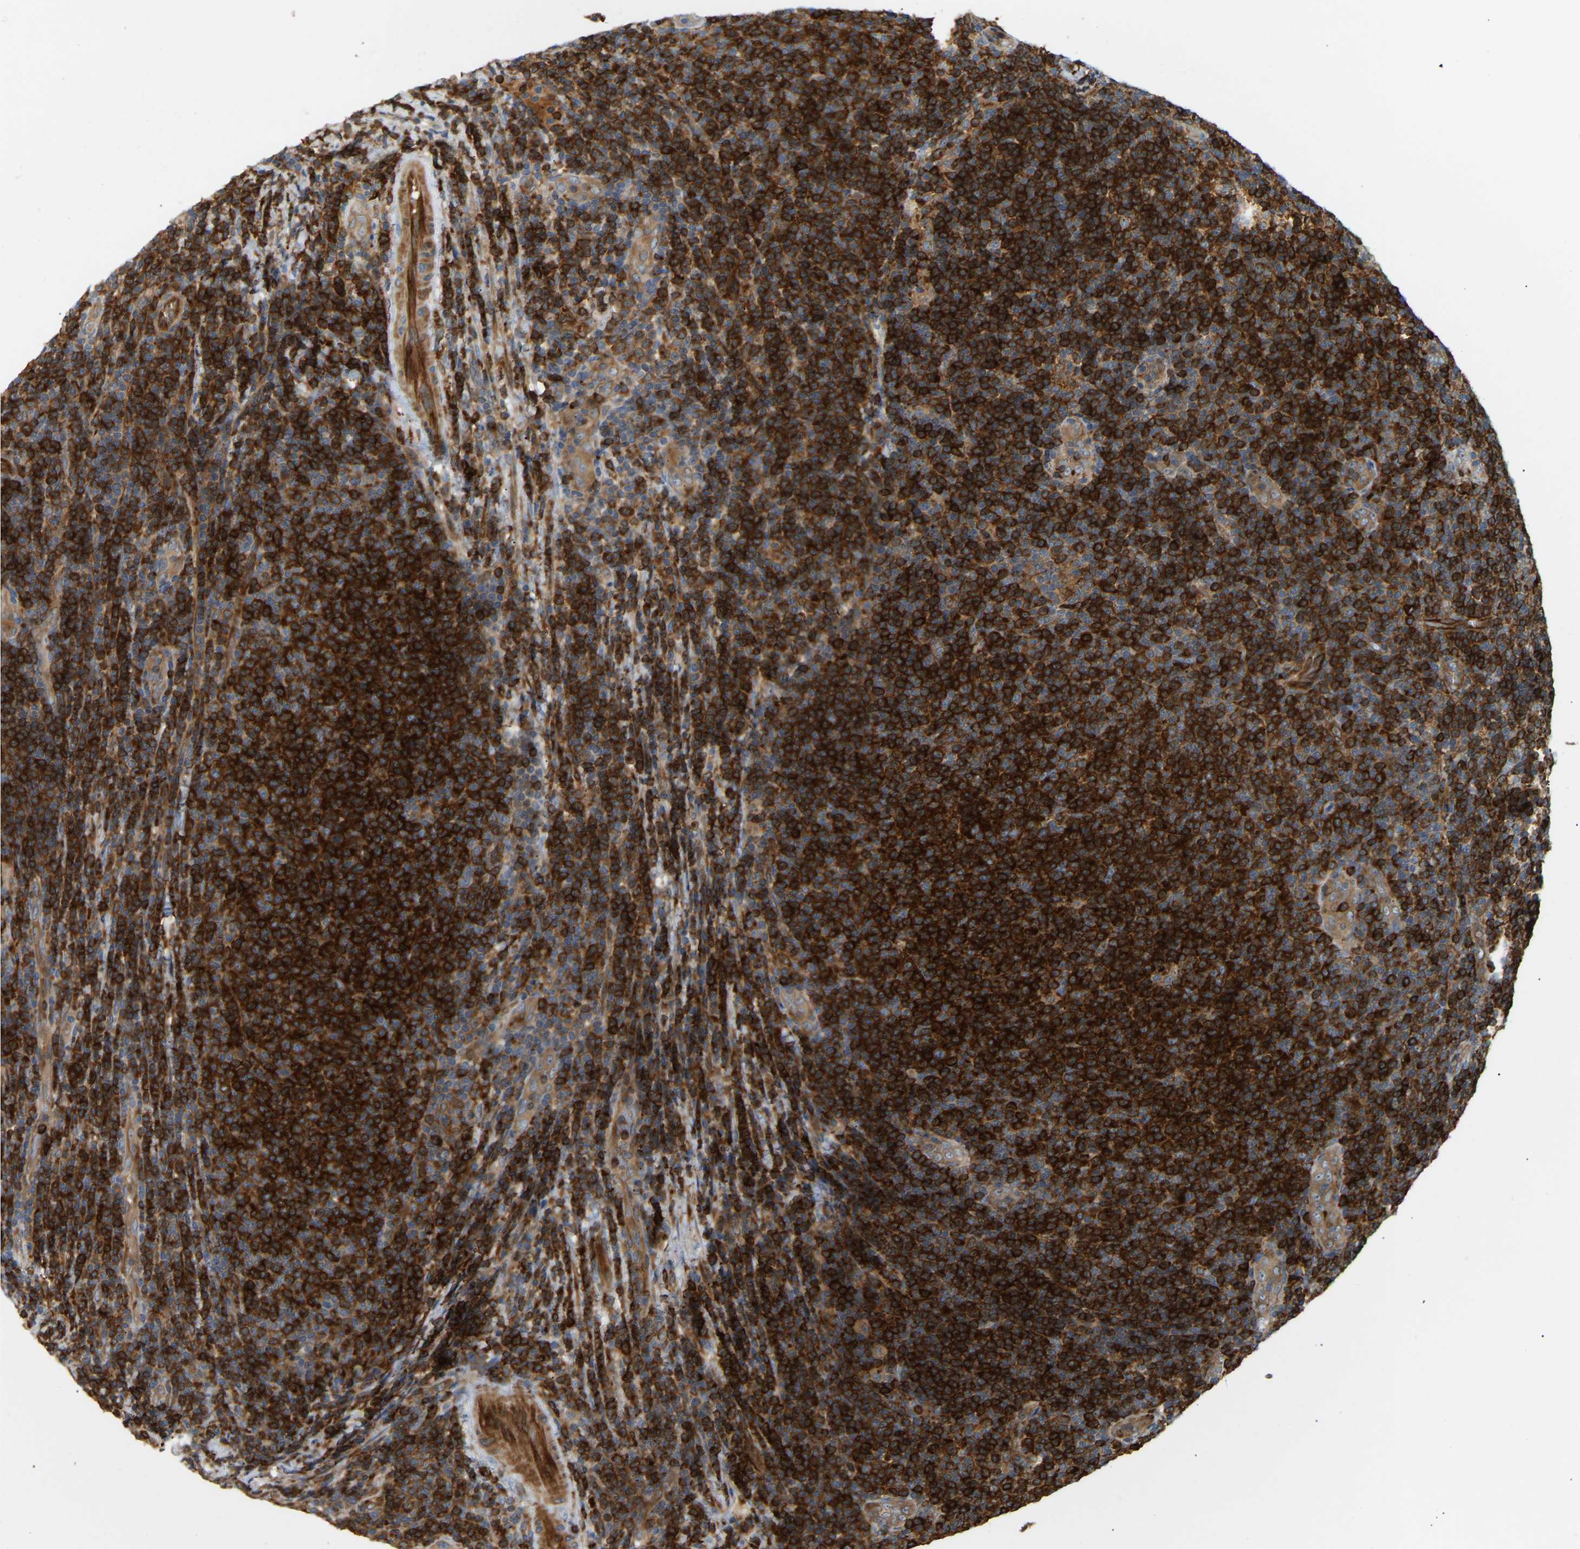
{"staining": {"intensity": "strong", "quantity": ">75%", "location": "cytoplasmic/membranous"}, "tissue": "lymphoma", "cell_type": "Tumor cells", "image_type": "cancer", "snomed": [{"axis": "morphology", "description": "Malignant lymphoma, non-Hodgkin's type, Low grade"}, {"axis": "topography", "description": "Lymph node"}], "caption": "Approximately >75% of tumor cells in human lymphoma exhibit strong cytoplasmic/membranous protein expression as visualized by brown immunohistochemical staining.", "gene": "PLCG2", "patient": {"sex": "male", "age": 66}}